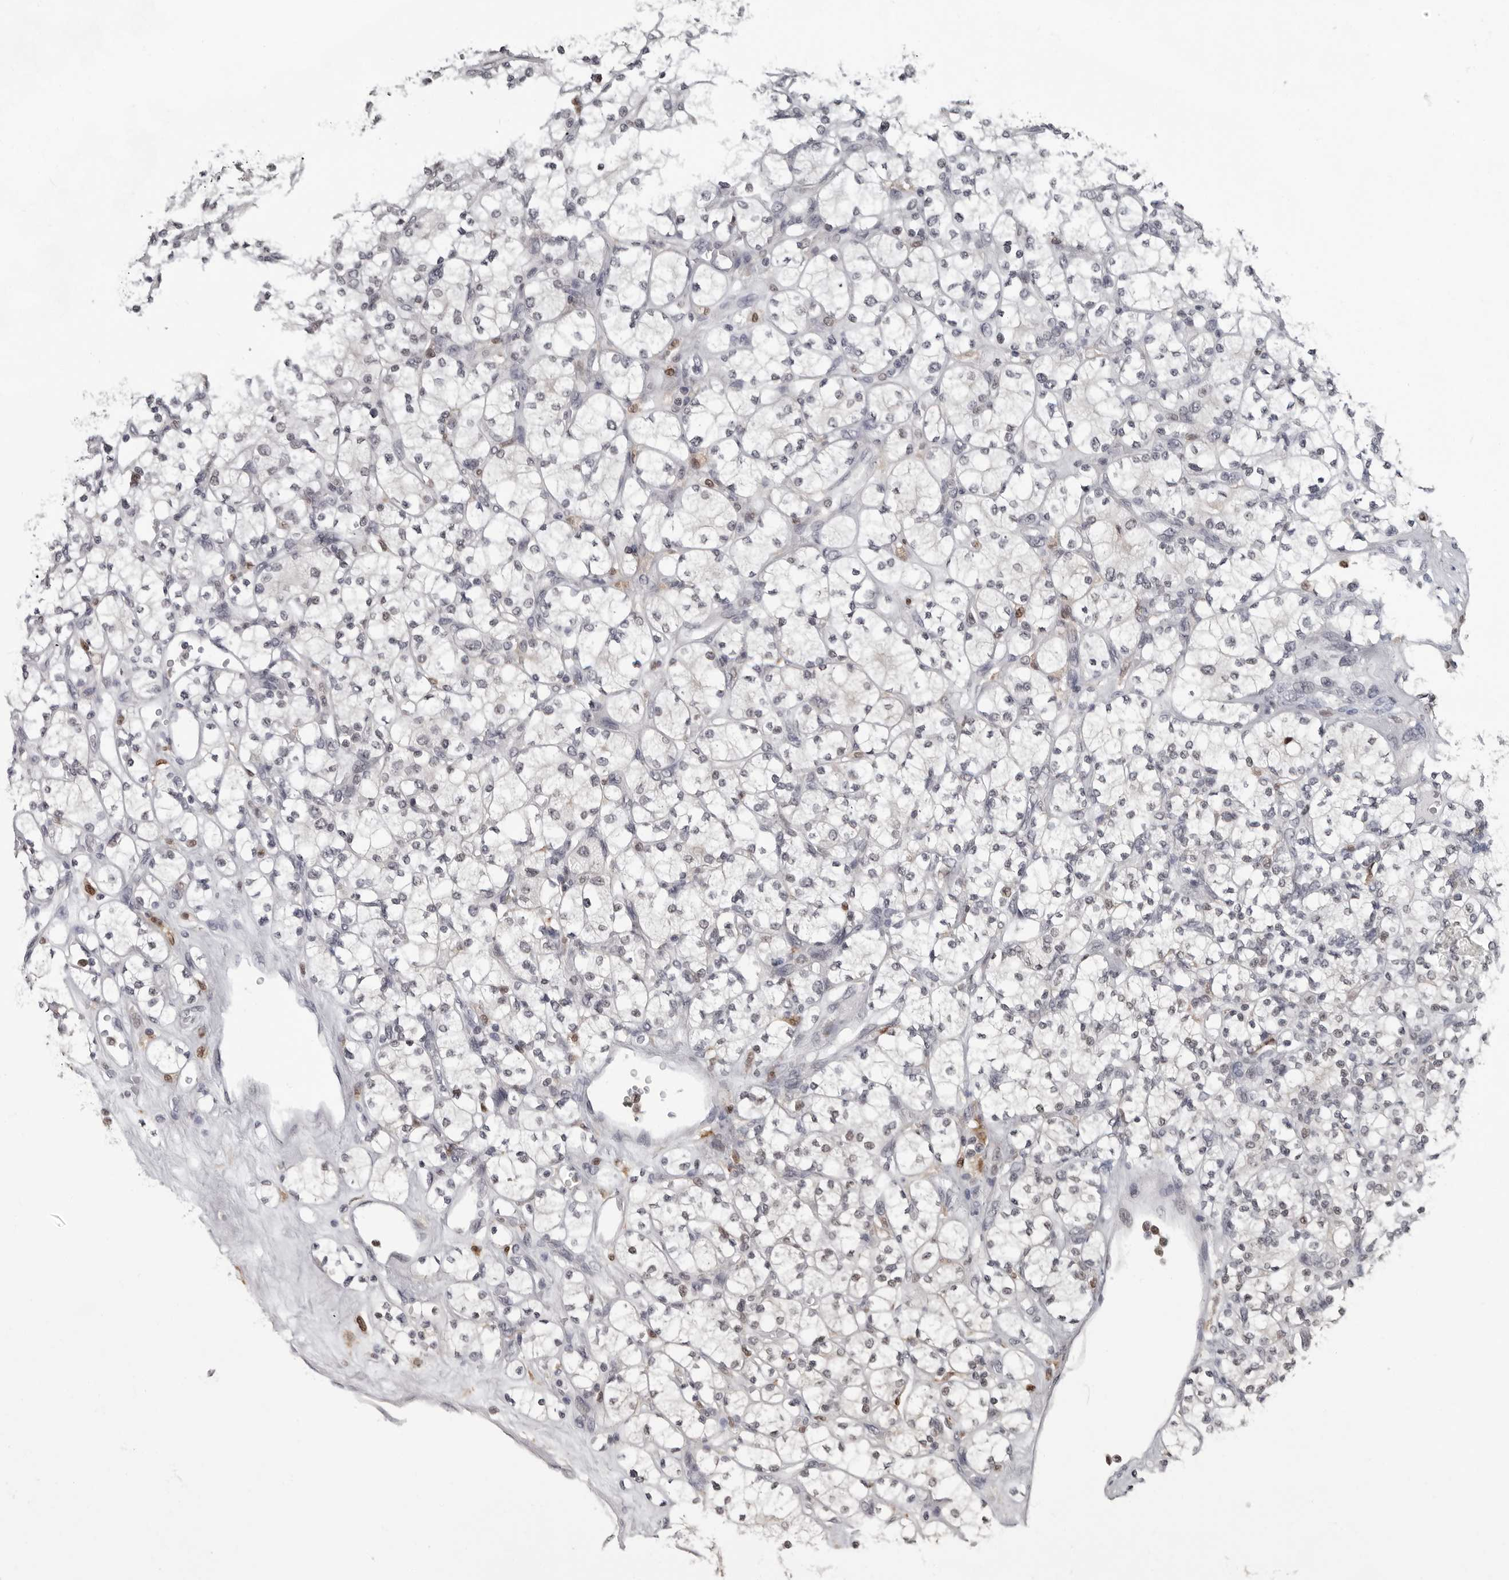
{"staining": {"intensity": "negative", "quantity": "none", "location": "none"}, "tissue": "renal cancer", "cell_type": "Tumor cells", "image_type": "cancer", "snomed": [{"axis": "morphology", "description": "Adenocarcinoma, NOS"}, {"axis": "topography", "description": "Kidney"}], "caption": "There is no significant expression in tumor cells of renal adenocarcinoma. (IHC, brightfield microscopy, high magnification).", "gene": "LZIC", "patient": {"sex": "male", "age": 77}}